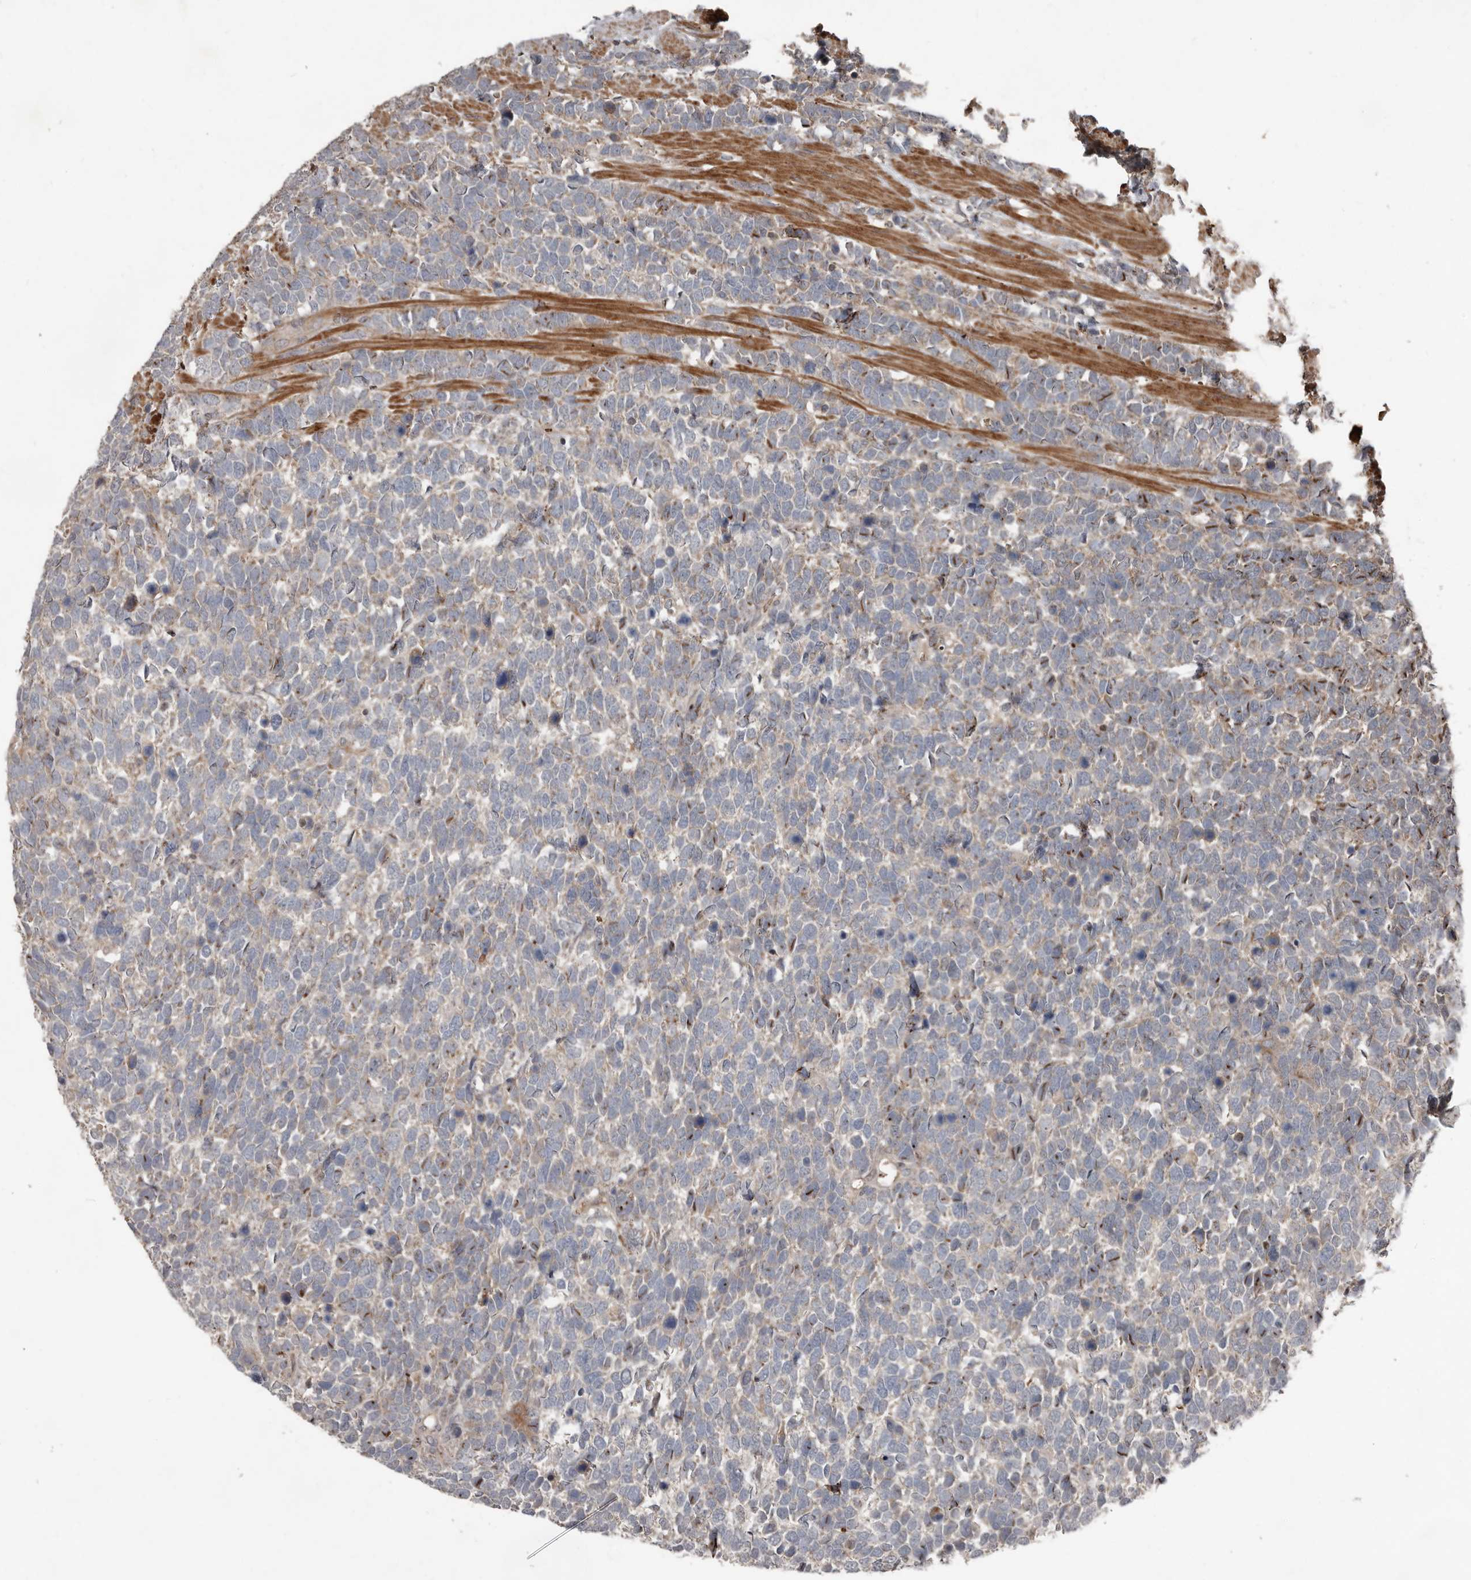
{"staining": {"intensity": "weak", "quantity": "<25%", "location": "cytoplasmic/membranous"}, "tissue": "urothelial cancer", "cell_type": "Tumor cells", "image_type": "cancer", "snomed": [{"axis": "morphology", "description": "Urothelial carcinoma, High grade"}, {"axis": "topography", "description": "Urinary bladder"}], "caption": "Tumor cells are negative for brown protein staining in urothelial cancer.", "gene": "FBXO31", "patient": {"sex": "female", "age": 82}}